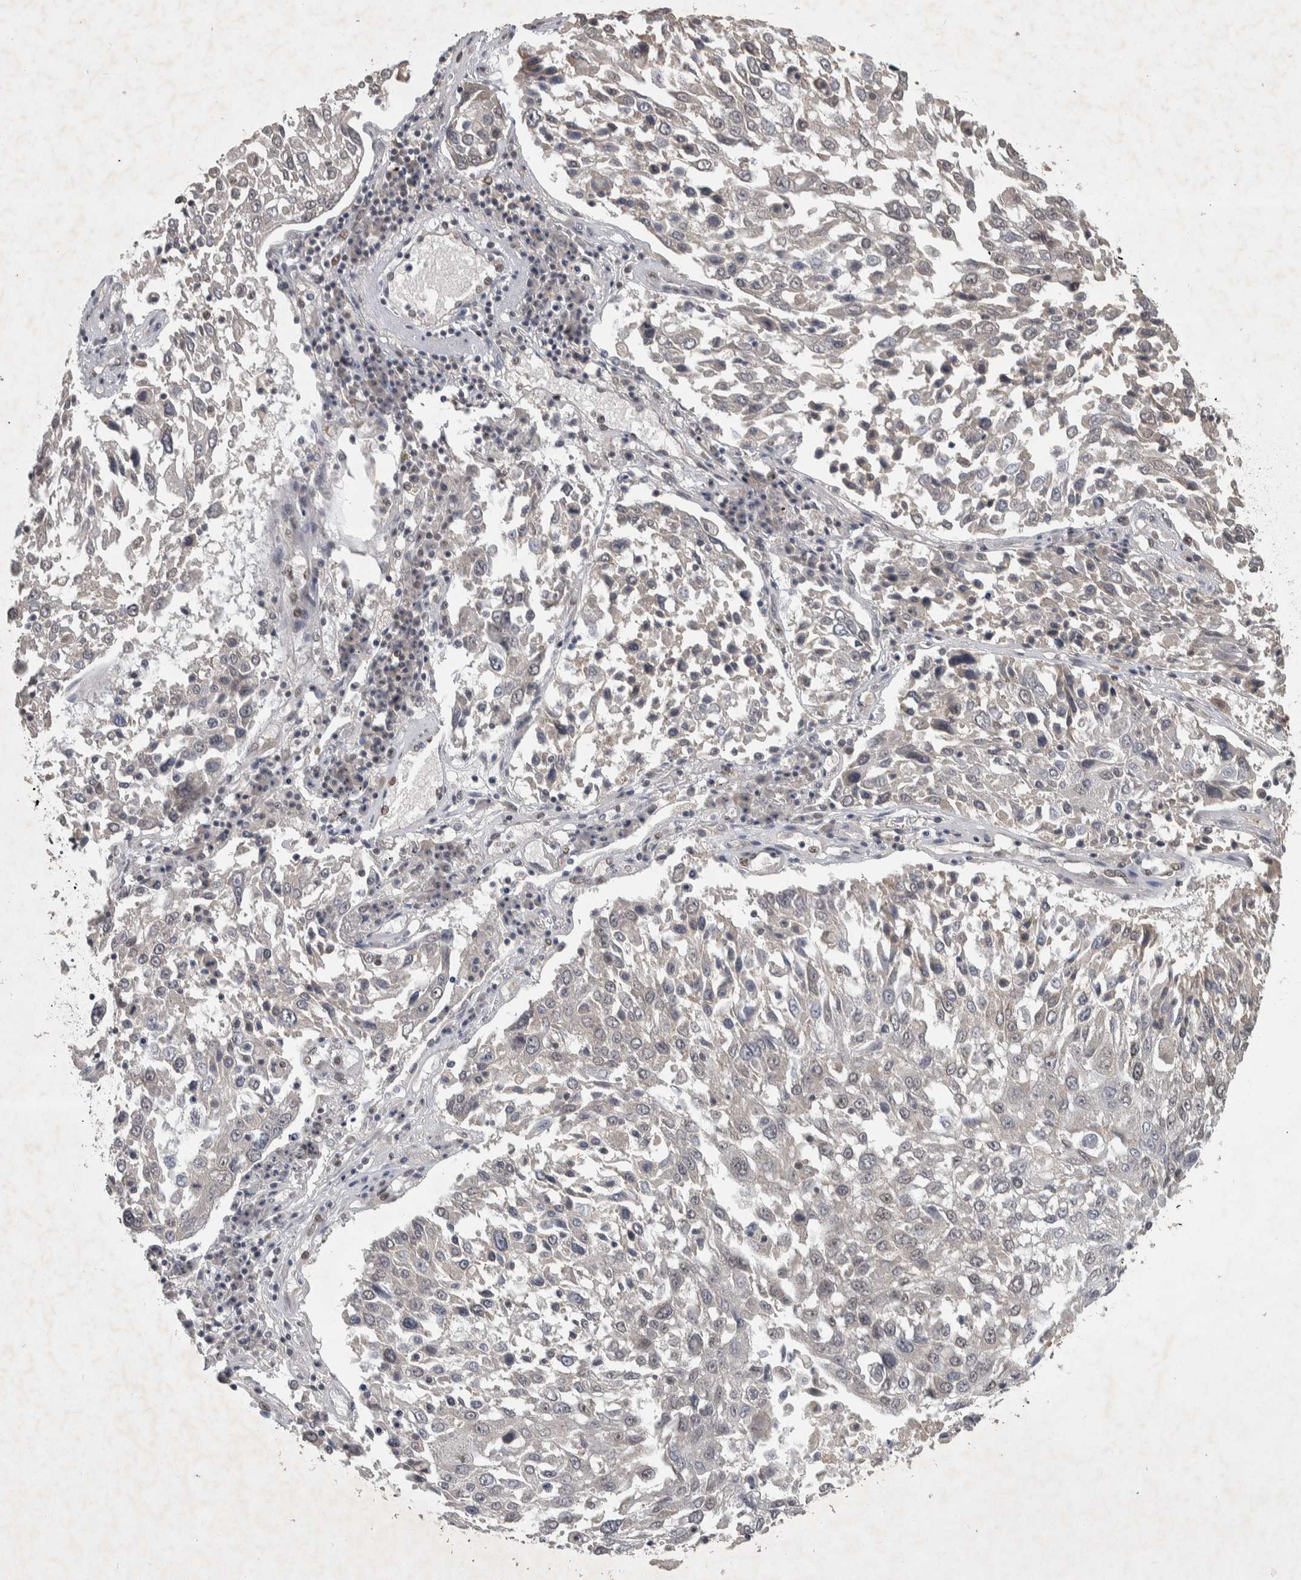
{"staining": {"intensity": "negative", "quantity": "none", "location": "none"}, "tissue": "lung cancer", "cell_type": "Tumor cells", "image_type": "cancer", "snomed": [{"axis": "morphology", "description": "Squamous cell carcinoma, NOS"}, {"axis": "topography", "description": "Lung"}], "caption": "Lung cancer (squamous cell carcinoma) stained for a protein using immunohistochemistry (IHC) displays no expression tumor cells.", "gene": "DDX42", "patient": {"sex": "male", "age": 65}}